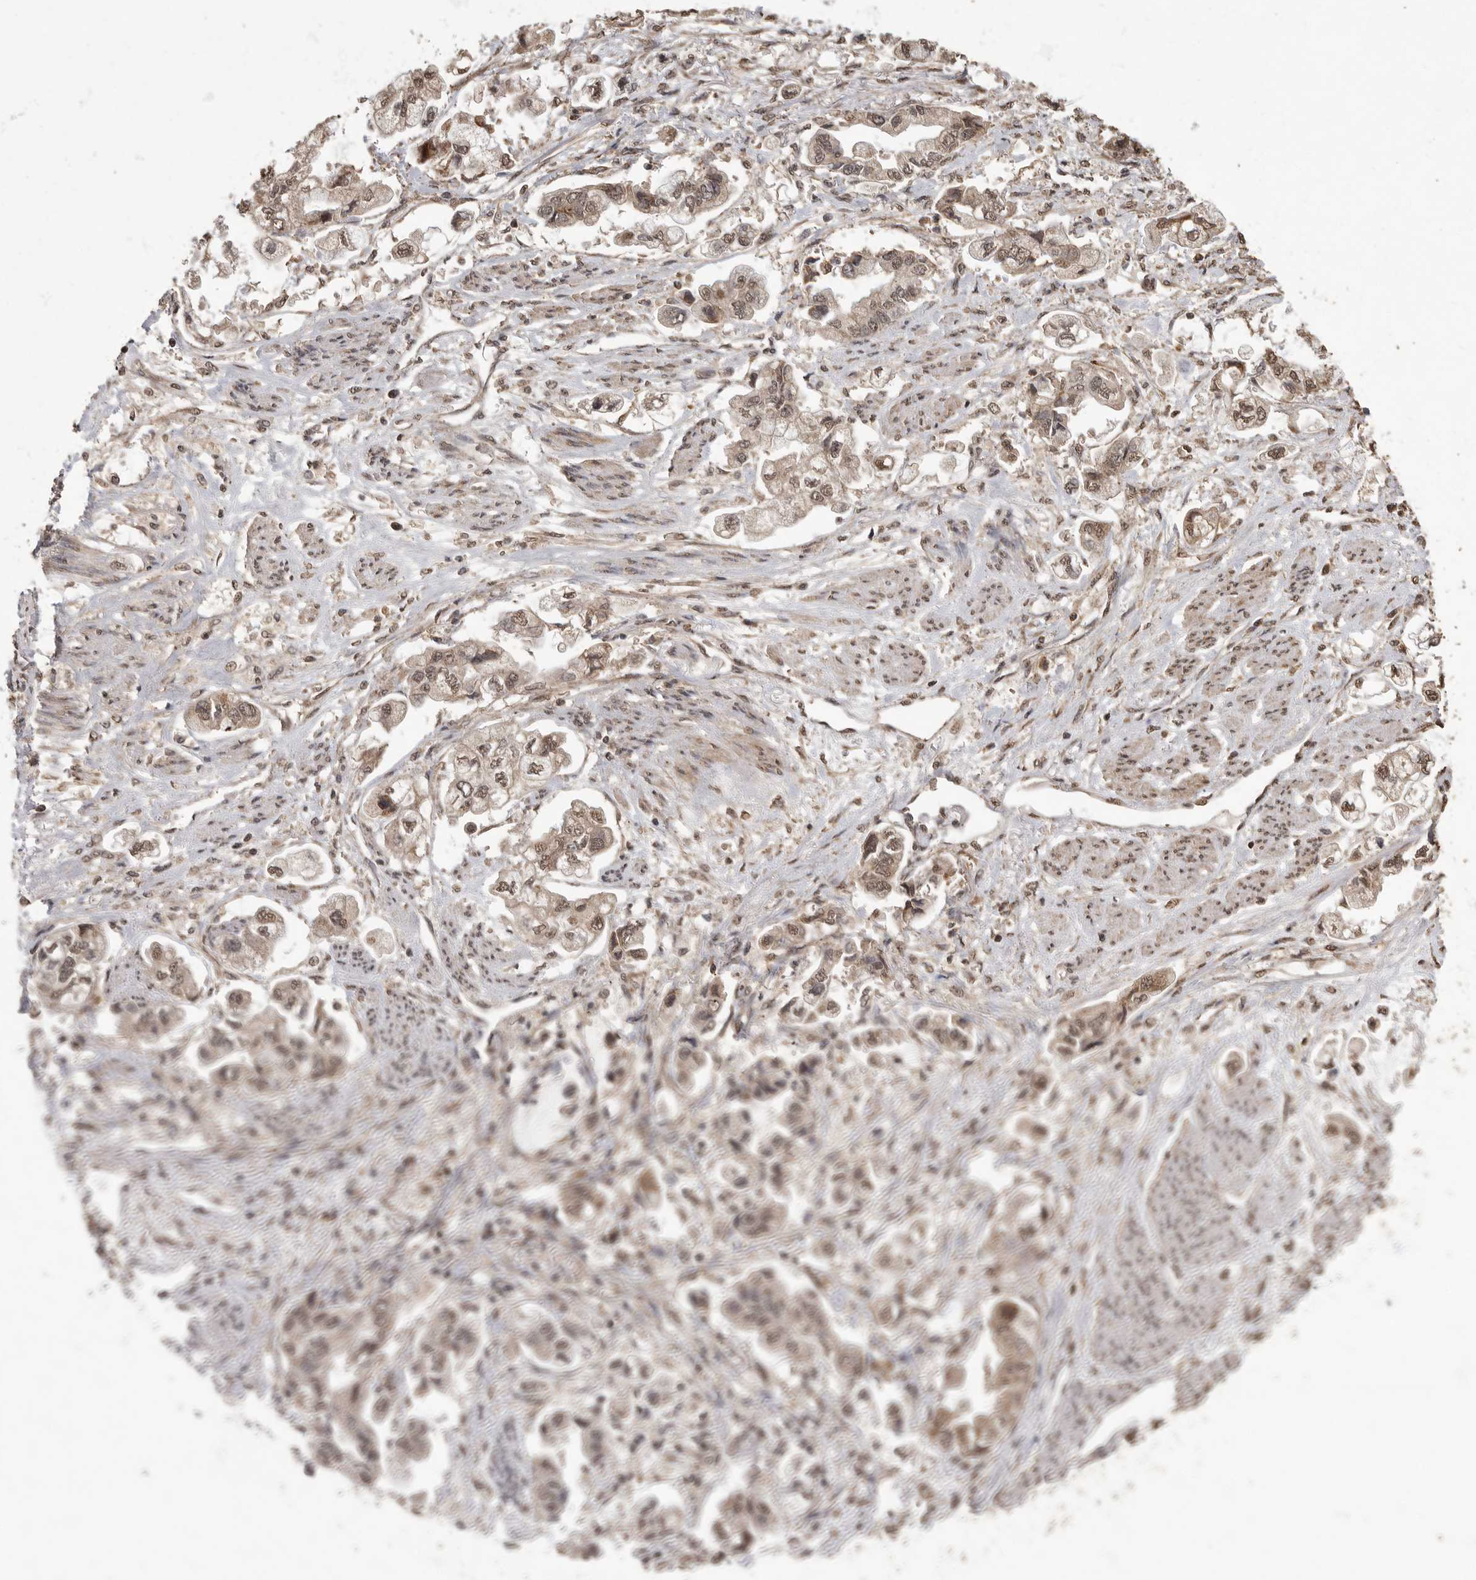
{"staining": {"intensity": "weak", "quantity": ">75%", "location": "cytoplasmic/membranous,nuclear"}, "tissue": "stomach cancer", "cell_type": "Tumor cells", "image_type": "cancer", "snomed": [{"axis": "morphology", "description": "Adenocarcinoma, NOS"}, {"axis": "topography", "description": "Stomach"}], "caption": "A micrograph of stomach adenocarcinoma stained for a protein exhibits weak cytoplasmic/membranous and nuclear brown staining in tumor cells.", "gene": "MAFG", "patient": {"sex": "male", "age": 62}}